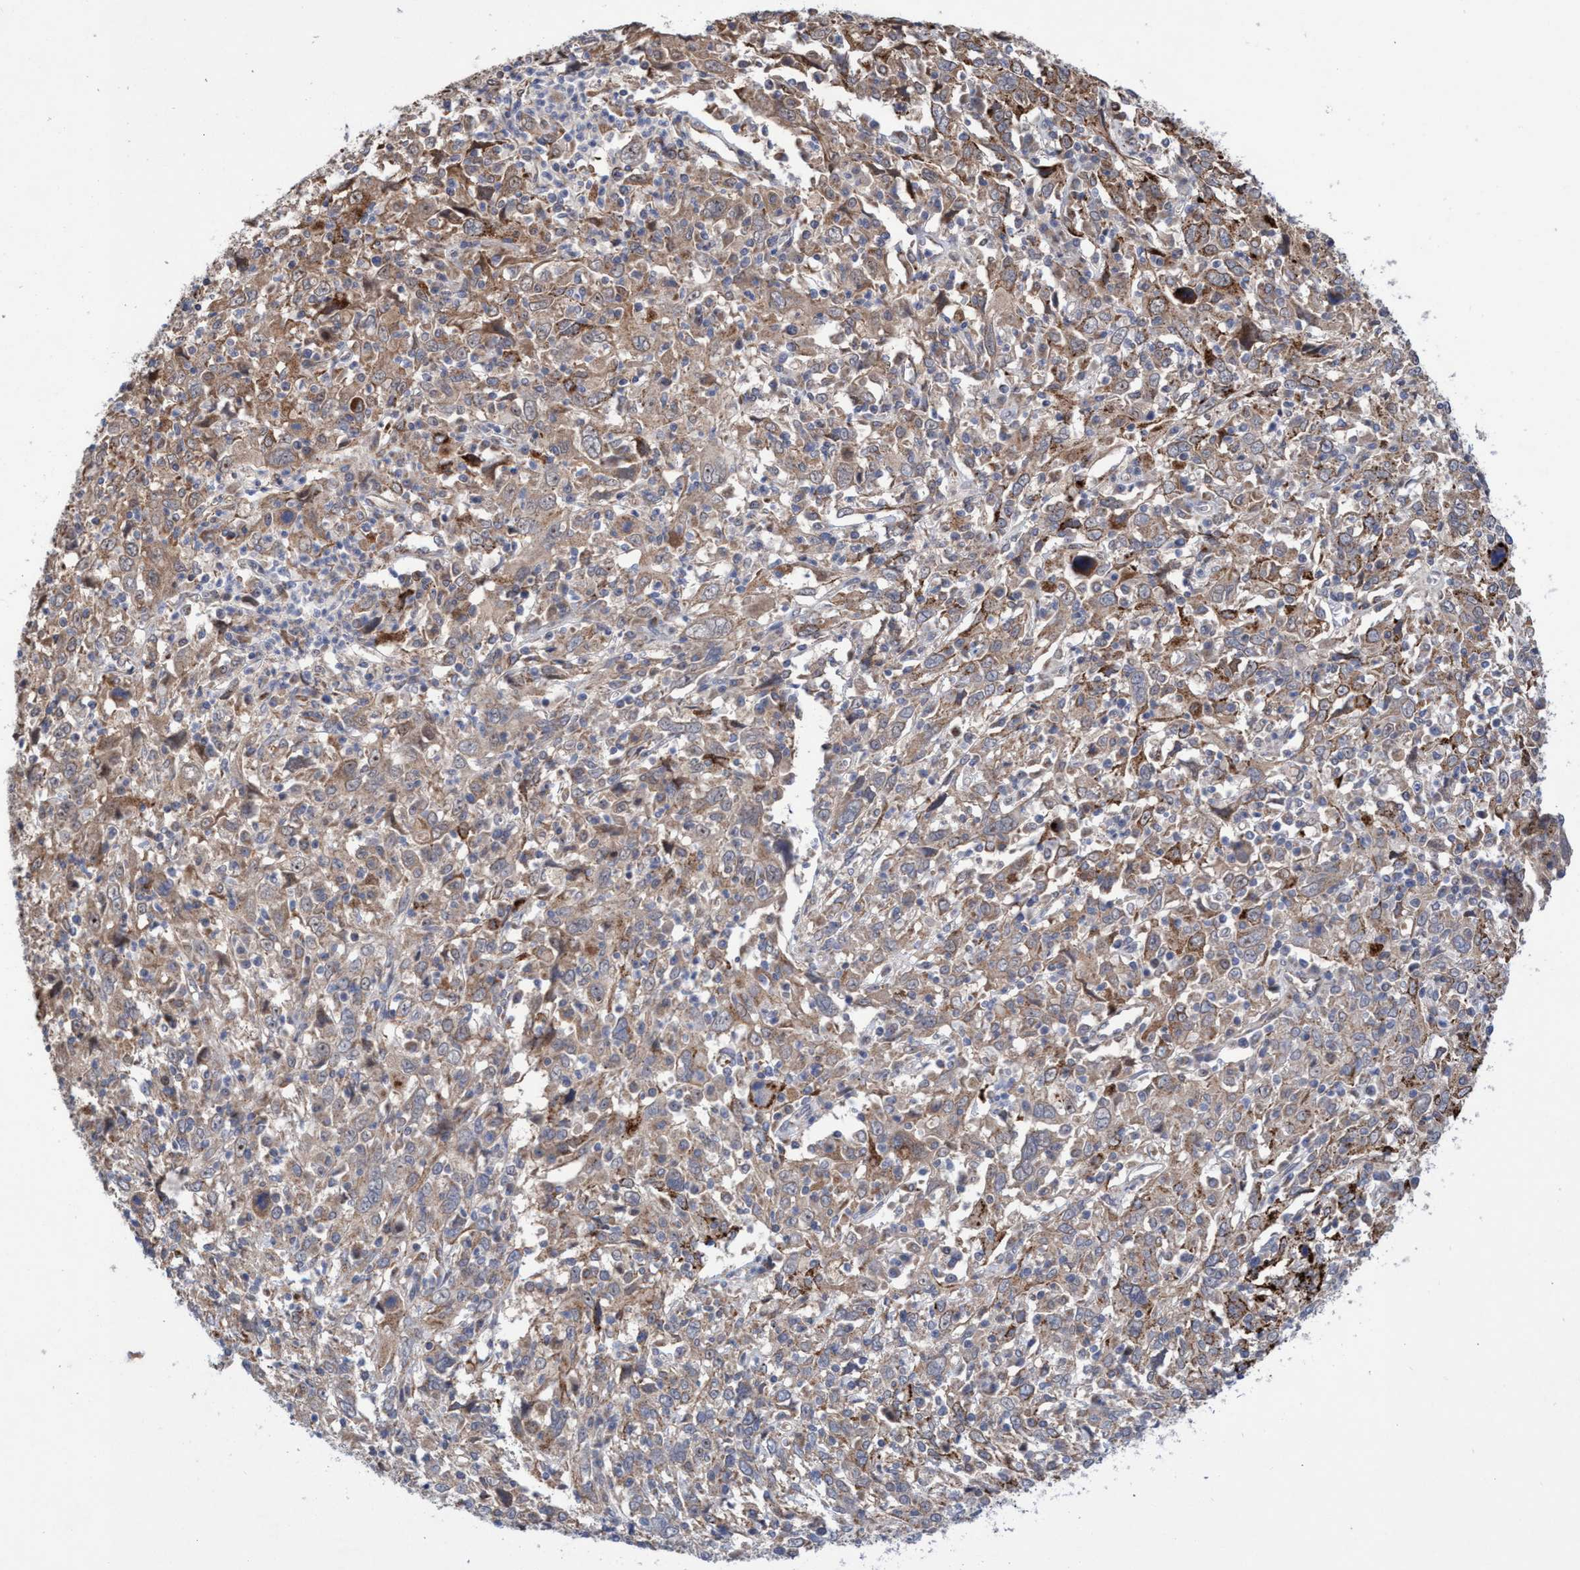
{"staining": {"intensity": "weak", "quantity": ">75%", "location": "cytoplasmic/membranous"}, "tissue": "cervical cancer", "cell_type": "Tumor cells", "image_type": "cancer", "snomed": [{"axis": "morphology", "description": "Squamous cell carcinoma, NOS"}, {"axis": "topography", "description": "Cervix"}], "caption": "Immunohistochemistry (IHC) micrograph of neoplastic tissue: human cervical squamous cell carcinoma stained using IHC demonstrates low levels of weak protein expression localized specifically in the cytoplasmic/membranous of tumor cells, appearing as a cytoplasmic/membranous brown color.", "gene": "P2RY14", "patient": {"sex": "female", "age": 46}}